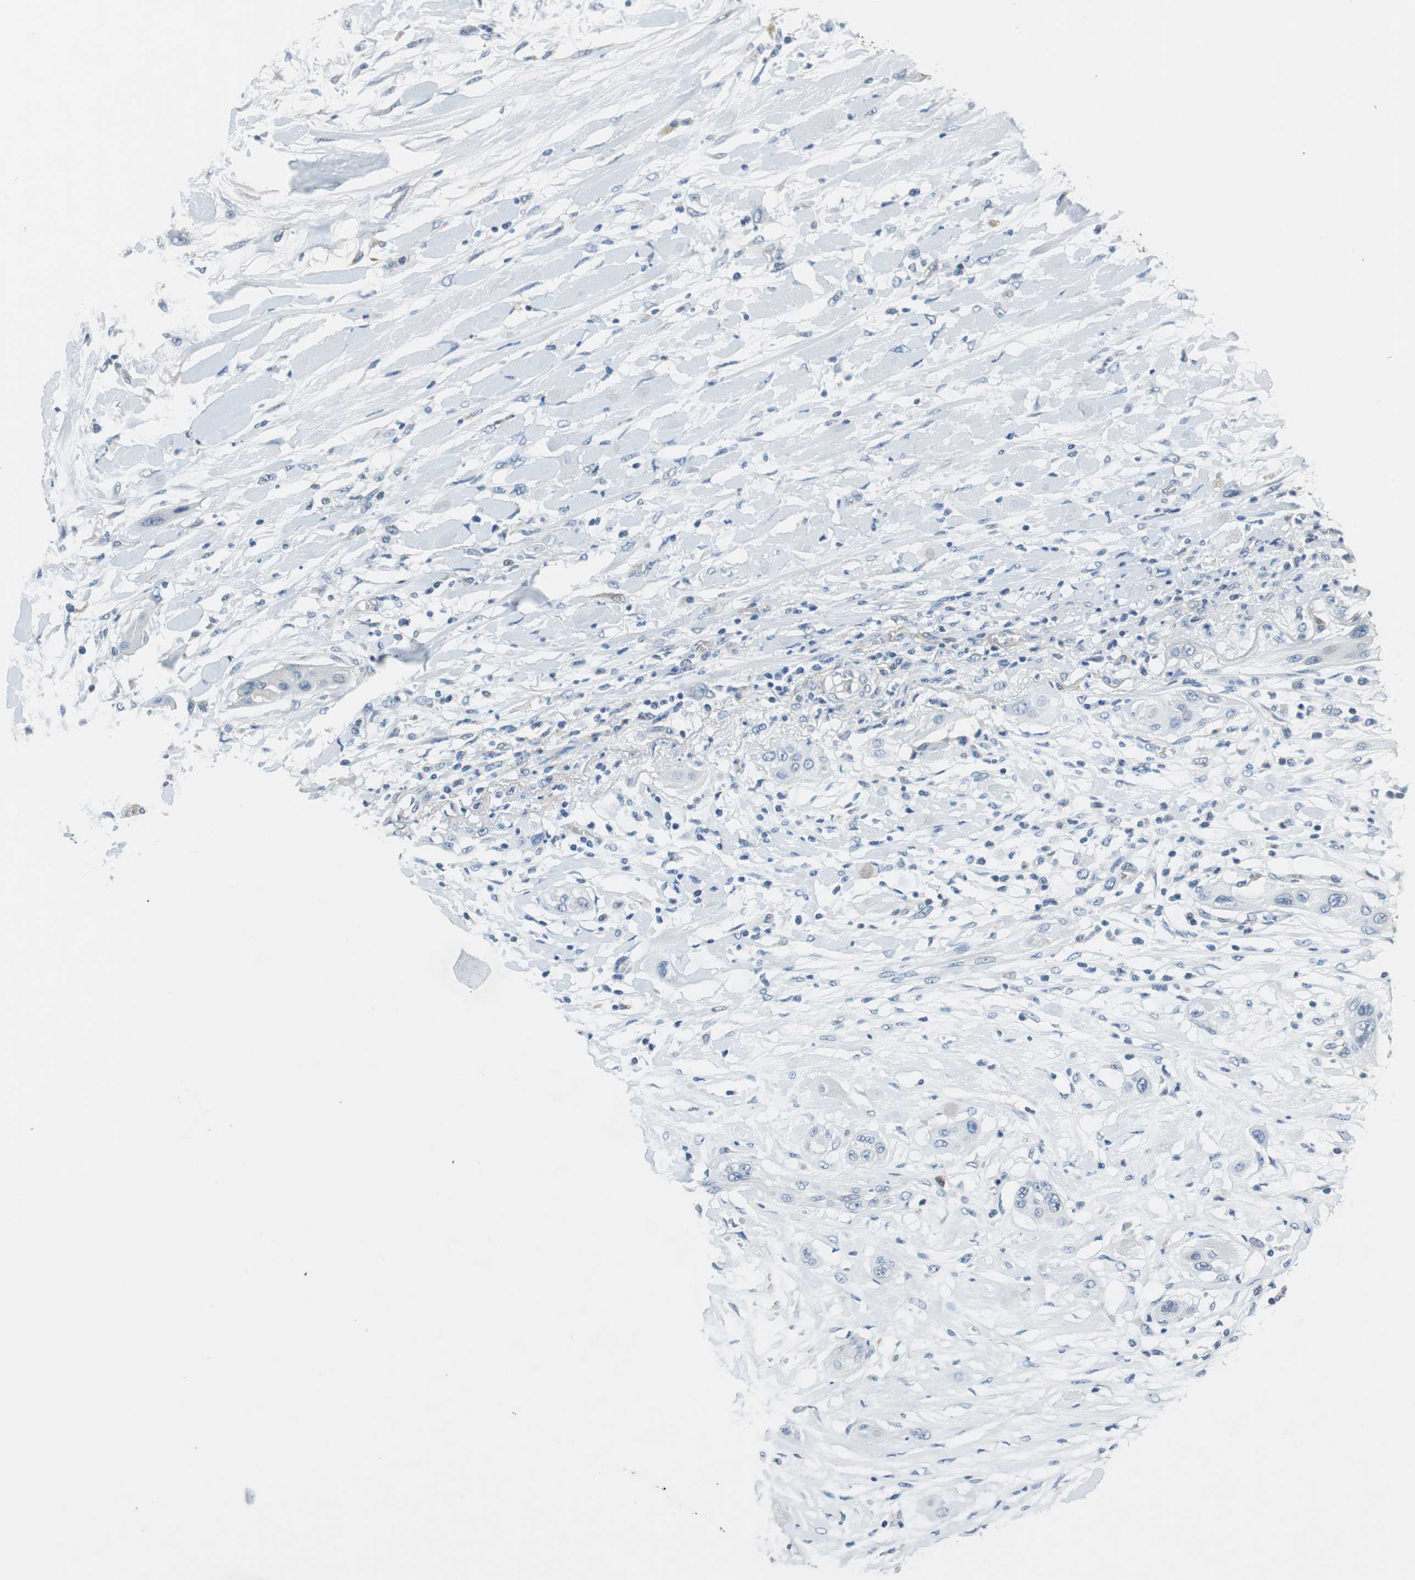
{"staining": {"intensity": "negative", "quantity": "none", "location": "none"}, "tissue": "lung cancer", "cell_type": "Tumor cells", "image_type": "cancer", "snomed": [{"axis": "morphology", "description": "Squamous cell carcinoma, NOS"}, {"axis": "topography", "description": "Lung"}], "caption": "This photomicrograph is of lung cancer (squamous cell carcinoma) stained with IHC to label a protein in brown with the nuclei are counter-stained blue. There is no staining in tumor cells.", "gene": "ALDH4A1", "patient": {"sex": "female", "age": 47}}